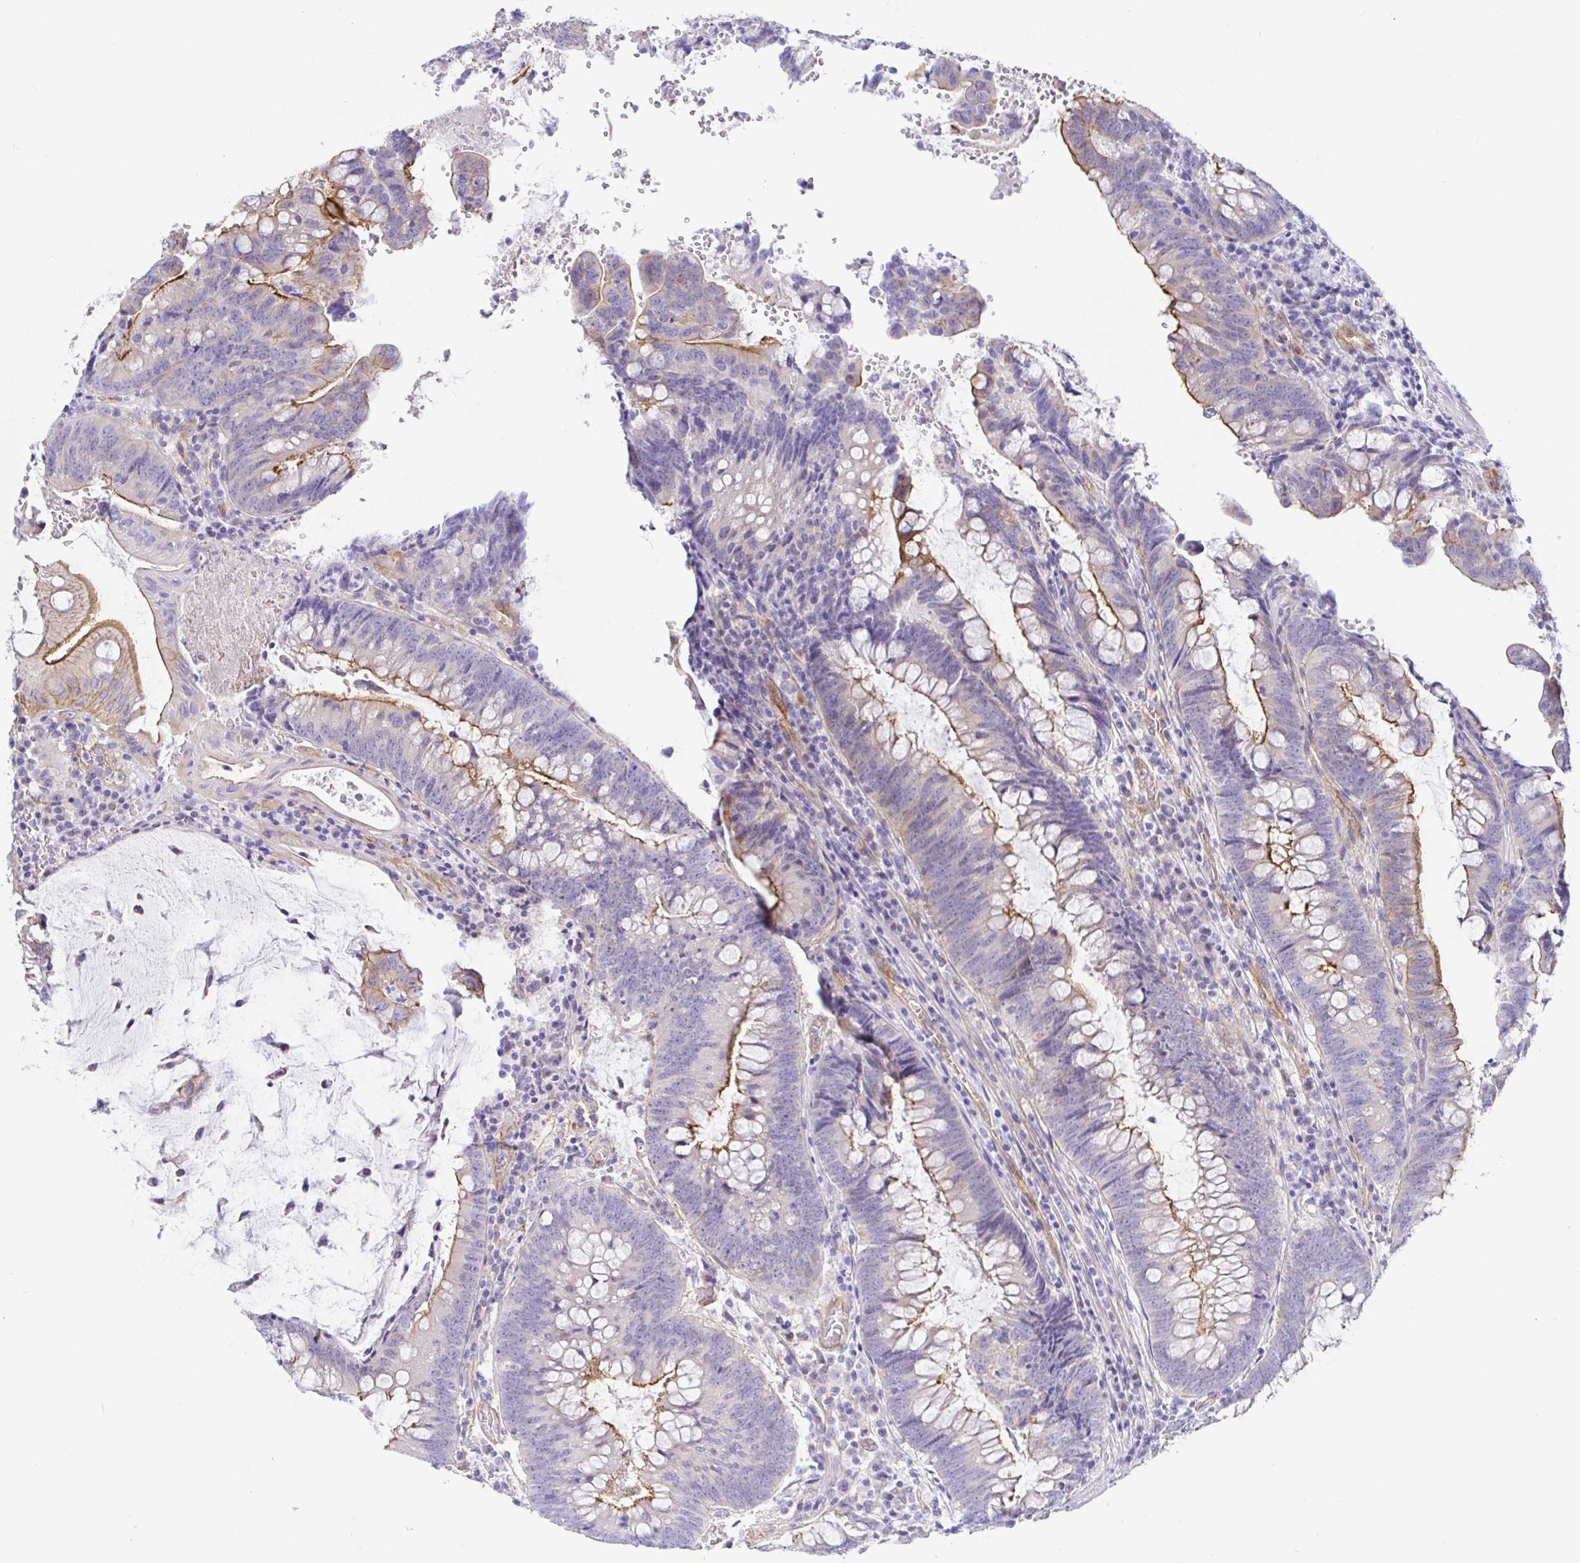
{"staining": {"intensity": "strong", "quantity": "25%-75%", "location": "cytoplasmic/membranous"}, "tissue": "colorectal cancer", "cell_type": "Tumor cells", "image_type": "cancer", "snomed": [{"axis": "morphology", "description": "Adenocarcinoma, NOS"}, {"axis": "topography", "description": "Colon"}], "caption": "Human colorectal adenocarcinoma stained with a protein marker demonstrates strong staining in tumor cells.", "gene": "ARL4D", "patient": {"sex": "male", "age": 62}}